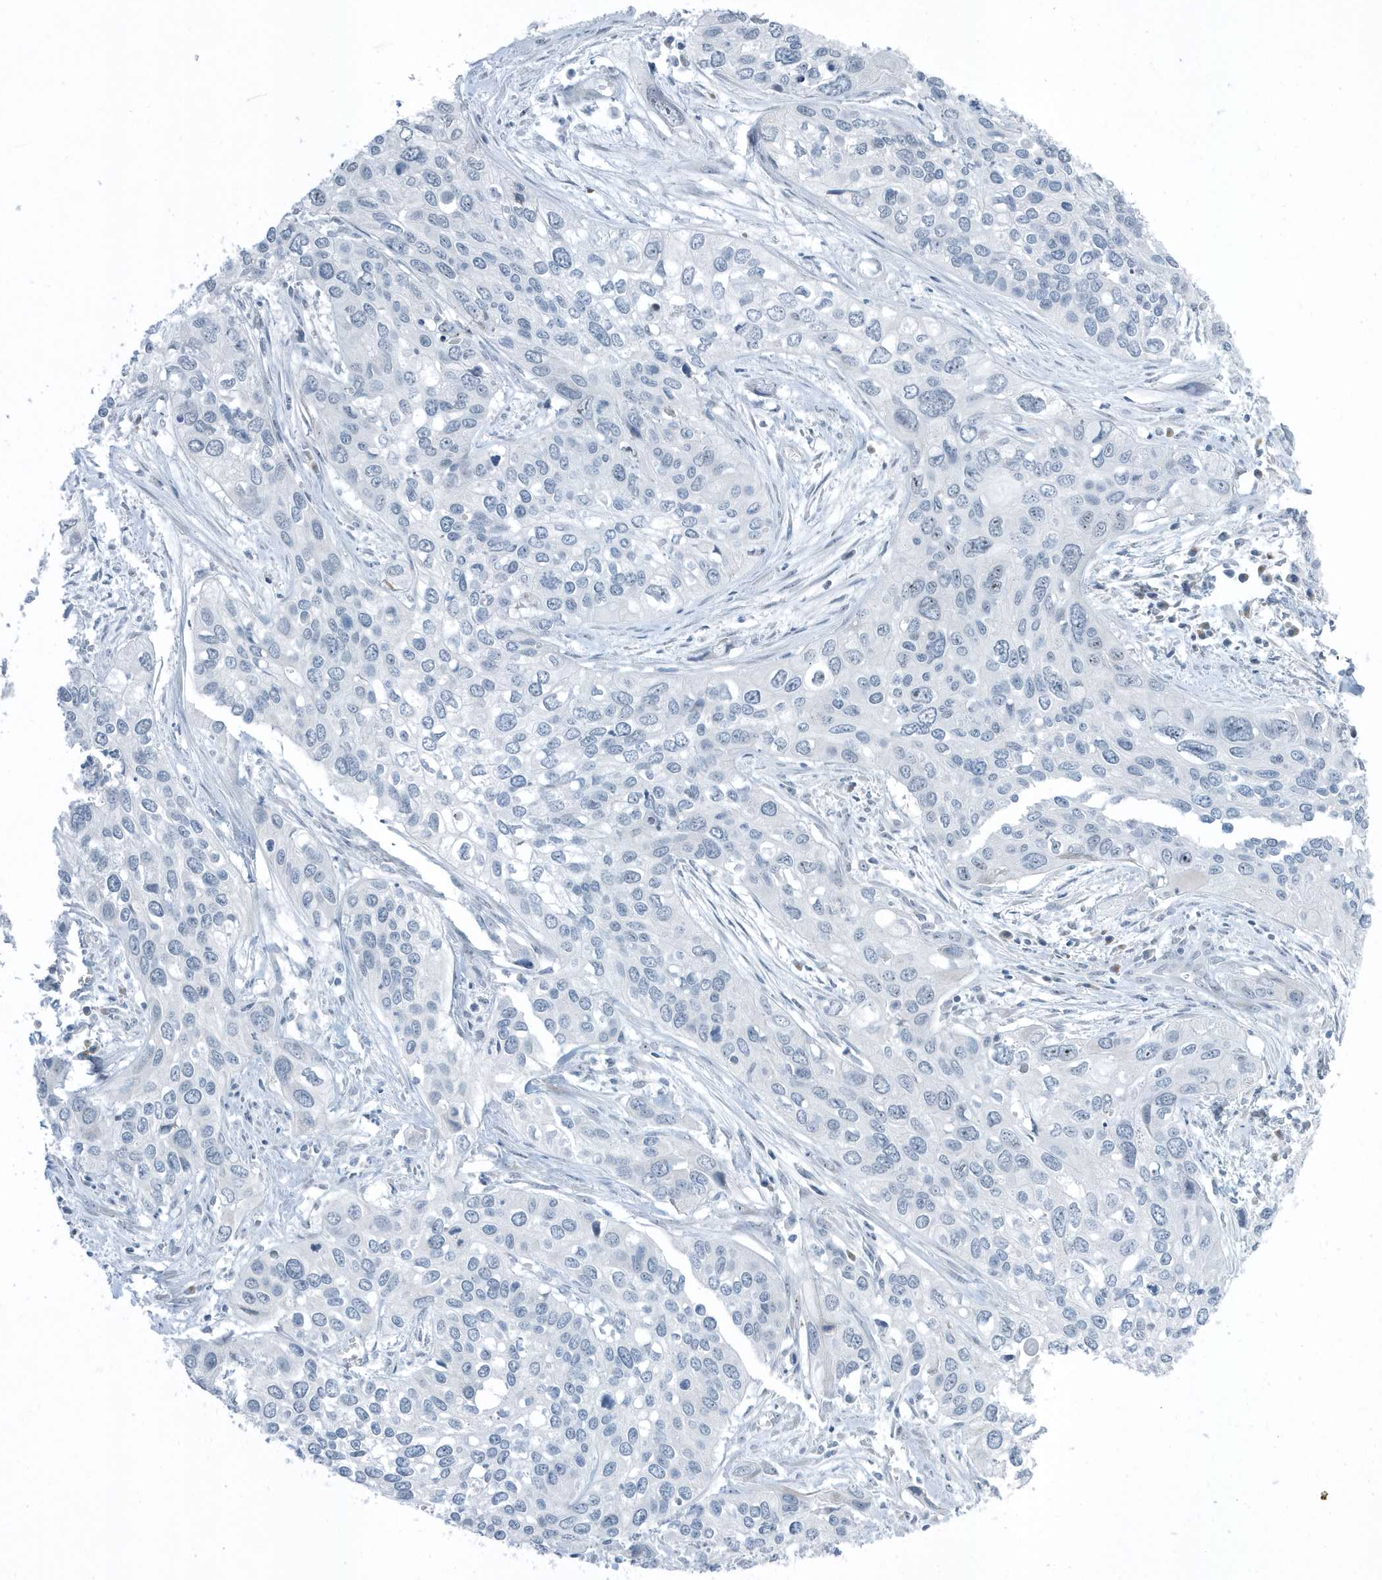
{"staining": {"intensity": "negative", "quantity": "none", "location": "none"}, "tissue": "cervical cancer", "cell_type": "Tumor cells", "image_type": "cancer", "snomed": [{"axis": "morphology", "description": "Squamous cell carcinoma, NOS"}, {"axis": "topography", "description": "Cervix"}], "caption": "This is an immunohistochemistry (IHC) micrograph of human squamous cell carcinoma (cervical). There is no expression in tumor cells.", "gene": "RPF2", "patient": {"sex": "female", "age": 55}}